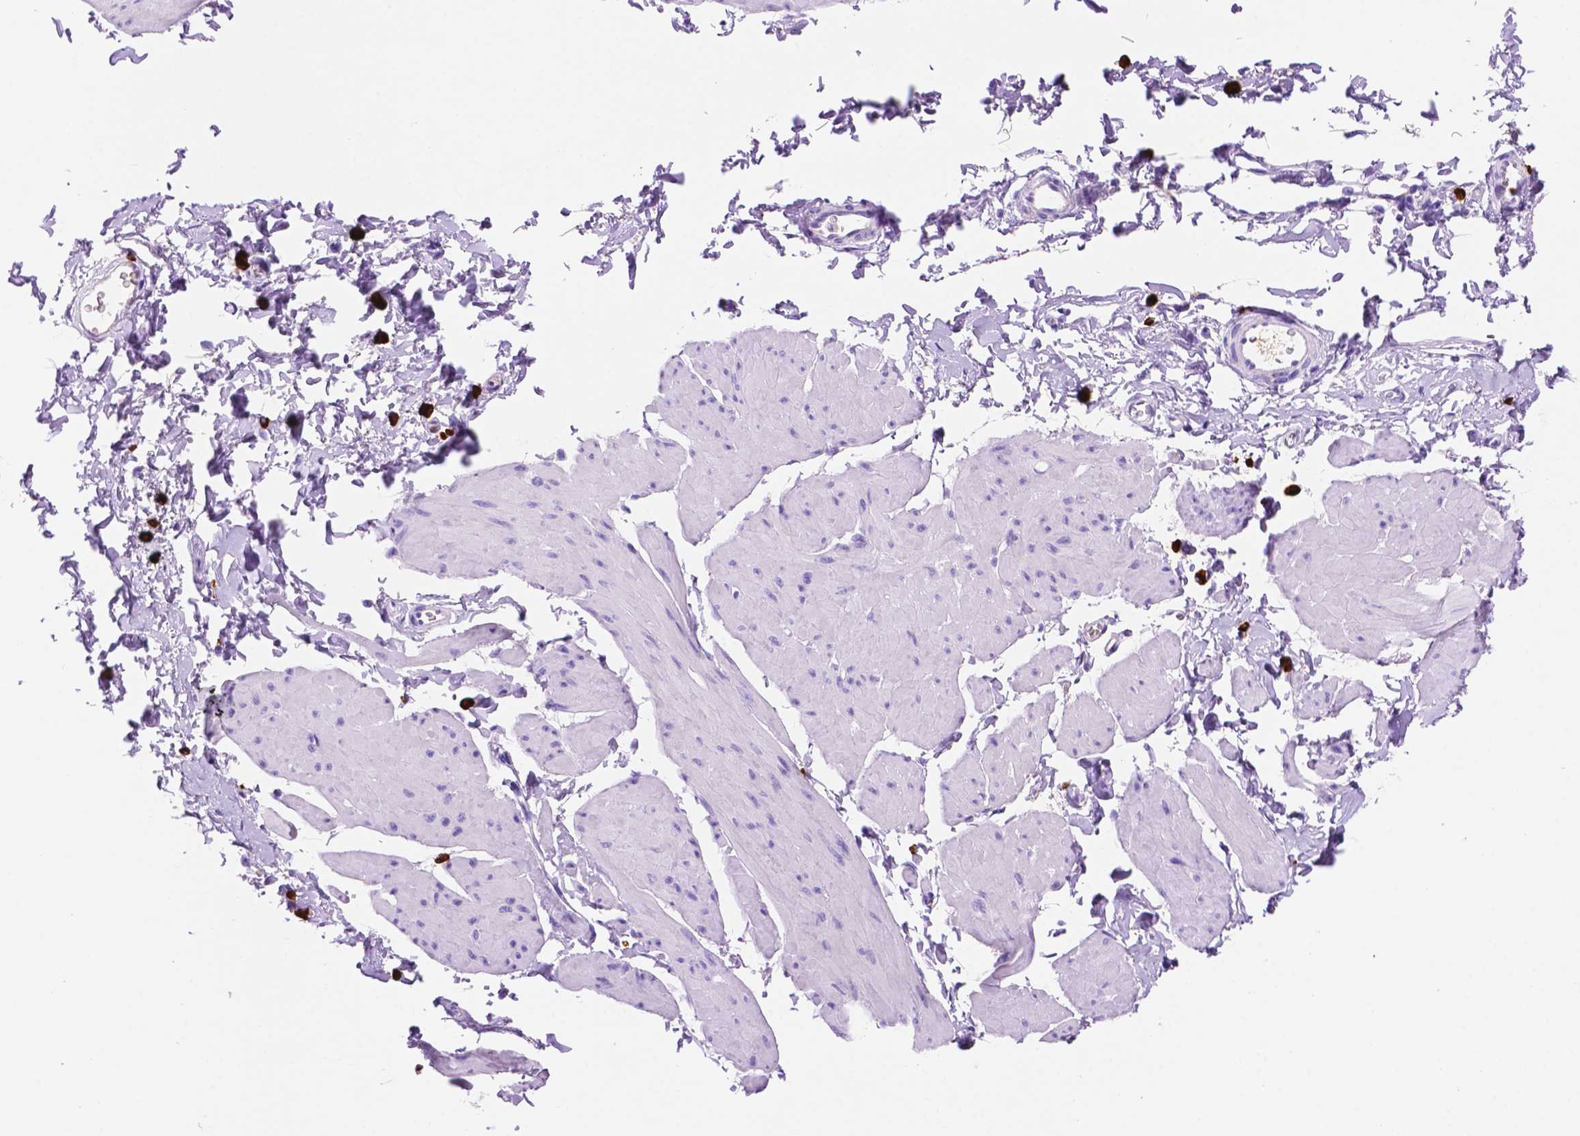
{"staining": {"intensity": "negative", "quantity": "none", "location": "none"}, "tissue": "smooth muscle", "cell_type": "Smooth muscle cells", "image_type": "normal", "snomed": [{"axis": "morphology", "description": "Normal tissue, NOS"}, {"axis": "topography", "description": "Adipose tissue"}, {"axis": "topography", "description": "Smooth muscle"}, {"axis": "topography", "description": "Peripheral nerve tissue"}], "caption": "Immunohistochemical staining of benign smooth muscle demonstrates no significant staining in smooth muscle cells.", "gene": "FOXB2", "patient": {"sex": "male", "age": 83}}